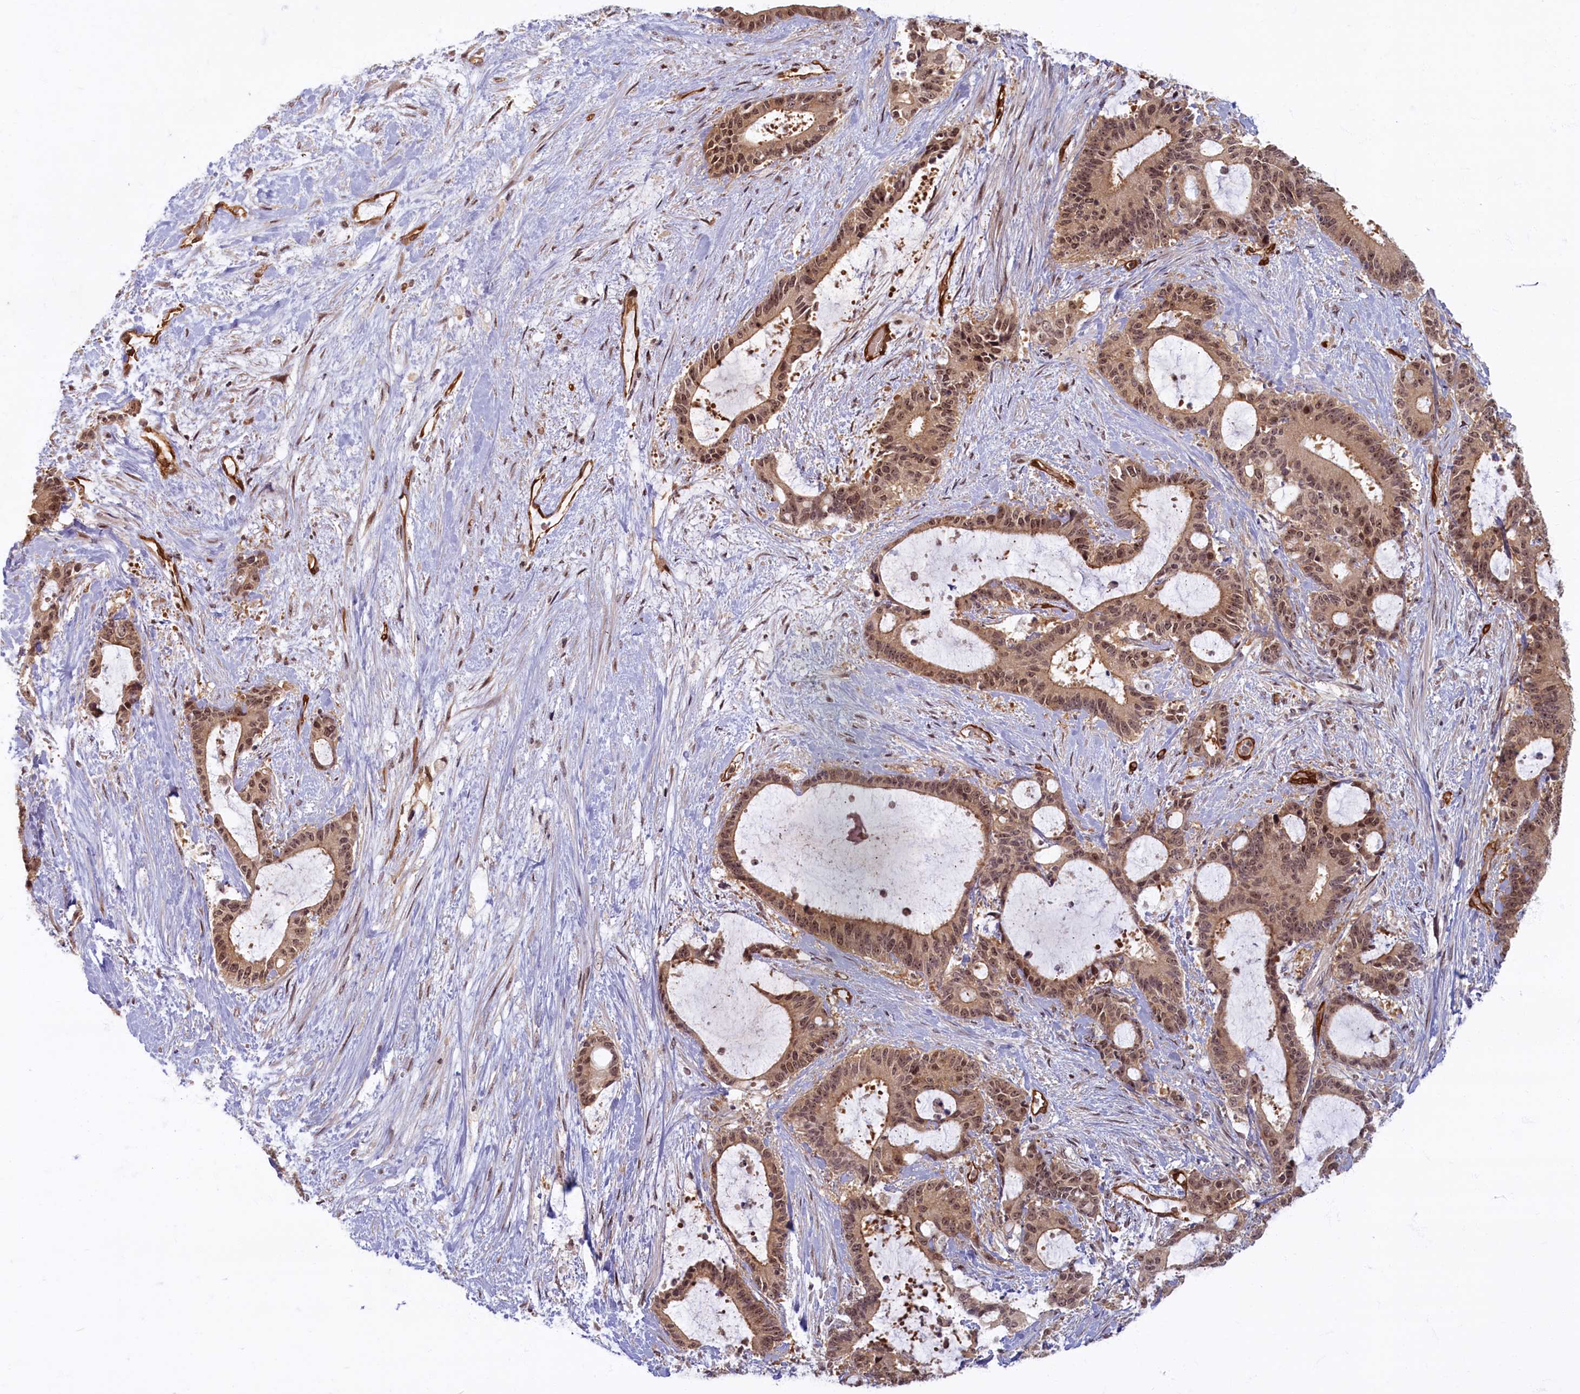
{"staining": {"intensity": "moderate", "quantity": ">75%", "location": "cytoplasmic/membranous,nuclear"}, "tissue": "liver cancer", "cell_type": "Tumor cells", "image_type": "cancer", "snomed": [{"axis": "morphology", "description": "Normal tissue, NOS"}, {"axis": "morphology", "description": "Cholangiocarcinoma"}, {"axis": "topography", "description": "Liver"}, {"axis": "topography", "description": "Peripheral nerve tissue"}], "caption": "Immunohistochemistry (IHC) micrograph of neoplastic tissue: liver cancer stained using immunohistochemistry (IHC) reveals medium levels of moderate protein expression localized specifically in the cytoplasmic/membranous and nuclear of tumor cells, appearing as a cytoplasmic/membranous and nuclear brown color.", "gene": "SNRK", "patient": {"sex": "female", "age": 73}}